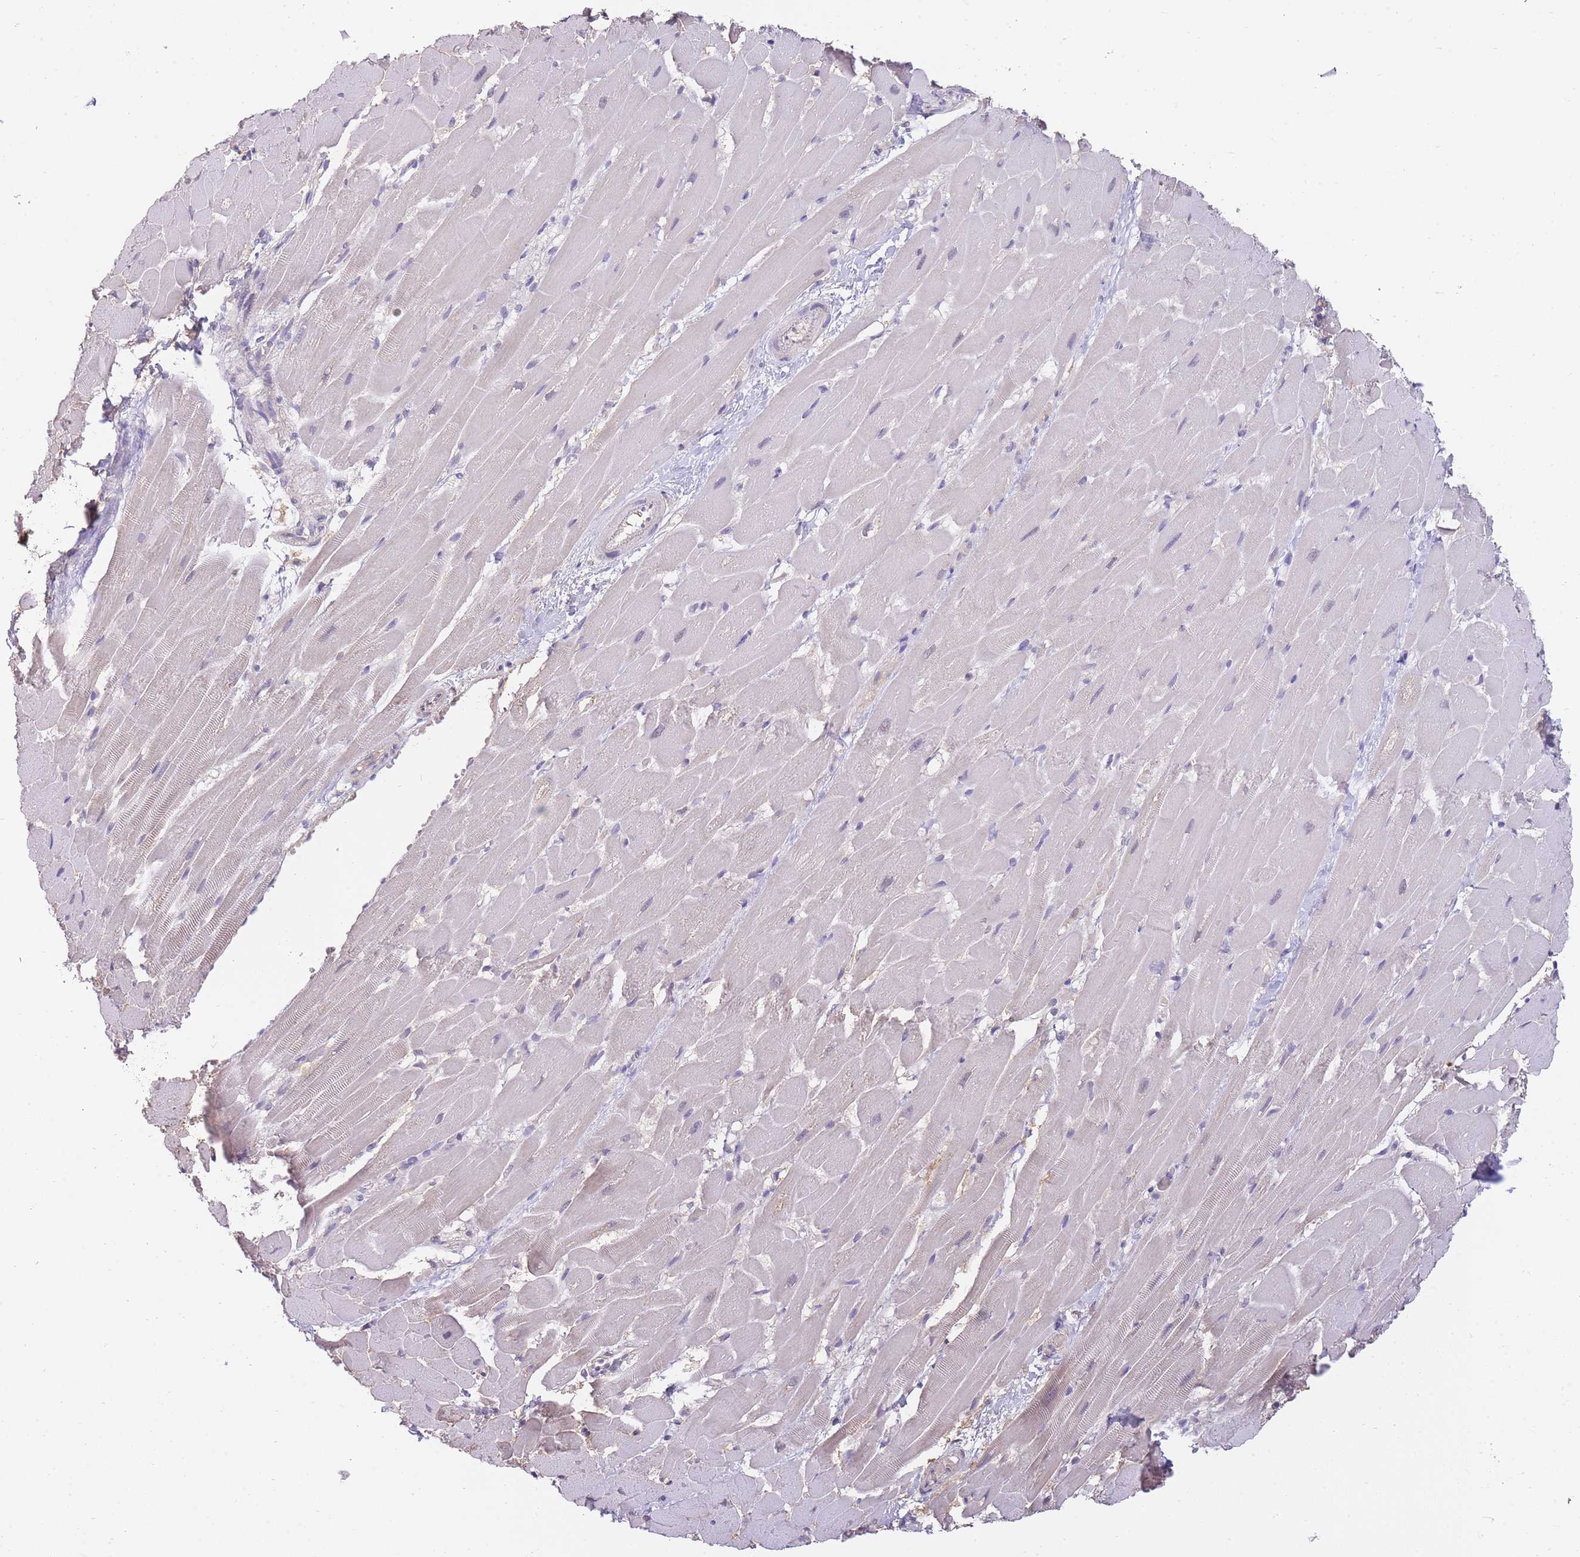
{"staining": {"intensity": "negative", "quantity": "none", "location": "none"}, "tissue": "heart muscle", "cell_type": "Cardiomyocytes", "image_type": "normal", "snomed": [{"axis": "morphology", "description": "Normal tissue, NOS"}, {"axis": "topography", "description": "Heart"}], "caption": "Immunohistochemical staining of unremarkable heart muscle reveals no significant staining in cardiomyocytes.", "gene": "GOLGA6L1", "patient": {"sex": "male", "age": 37}}